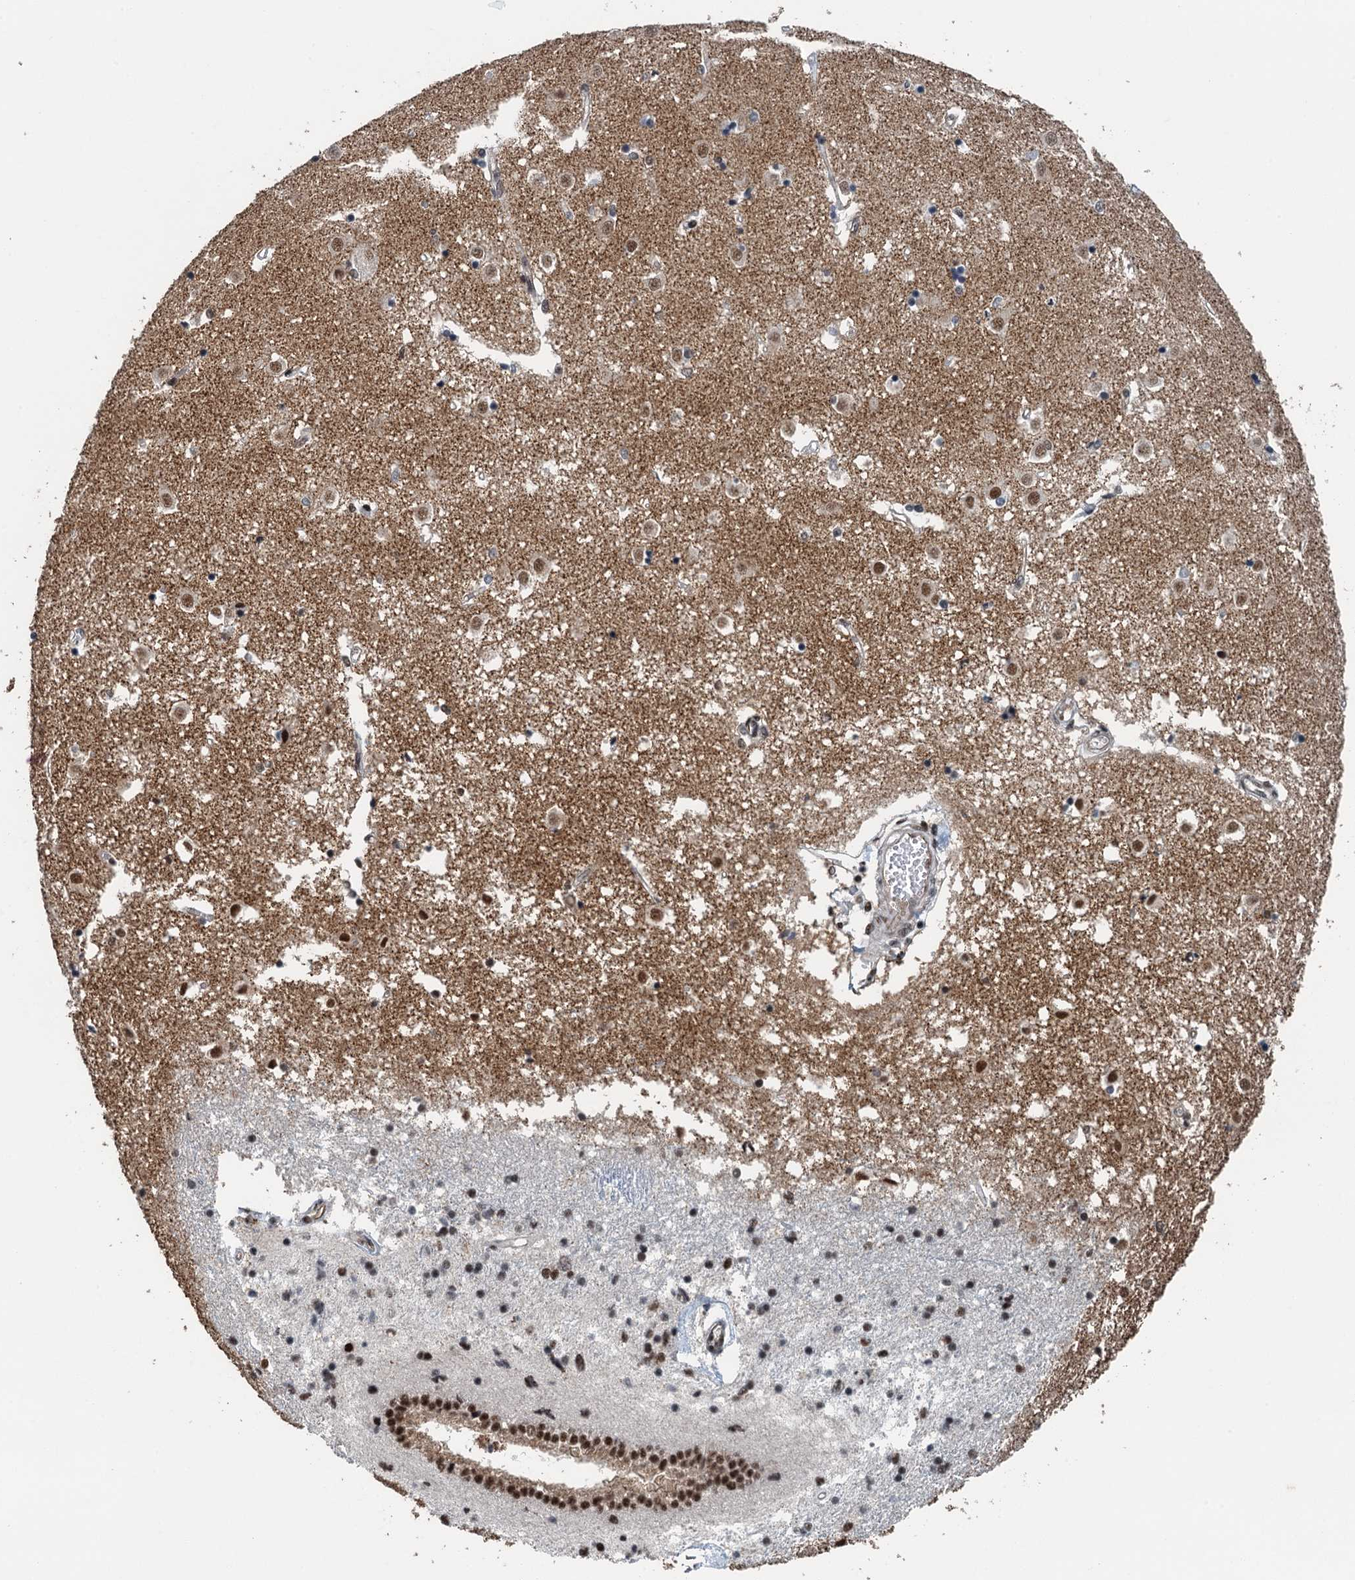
{"staining": {"intensity": "strong", "quantity": "25%-75%", "location": "nuclear"}, "tissue": "caudate", "cell_type": "Glial cells", "image_type": "normal", "snomed": [{"axis": "morphology", "description": "Normal tissue, NOS"}, {"axis": "topography", "description": "Lateral ventricle wall"}], "caption": "Caudate stained with DAB IHC demonstrates high levels of strong nuclear staining in approximately 25%-75% of glial cells. The staining was performed using DAB to visualize the protein expression in brown, while the nuclei were stained in blue with hematoxylin (Magnification: 20x).", "gene": "MTA3", "patient": {"sex": "male", "age": 45}}